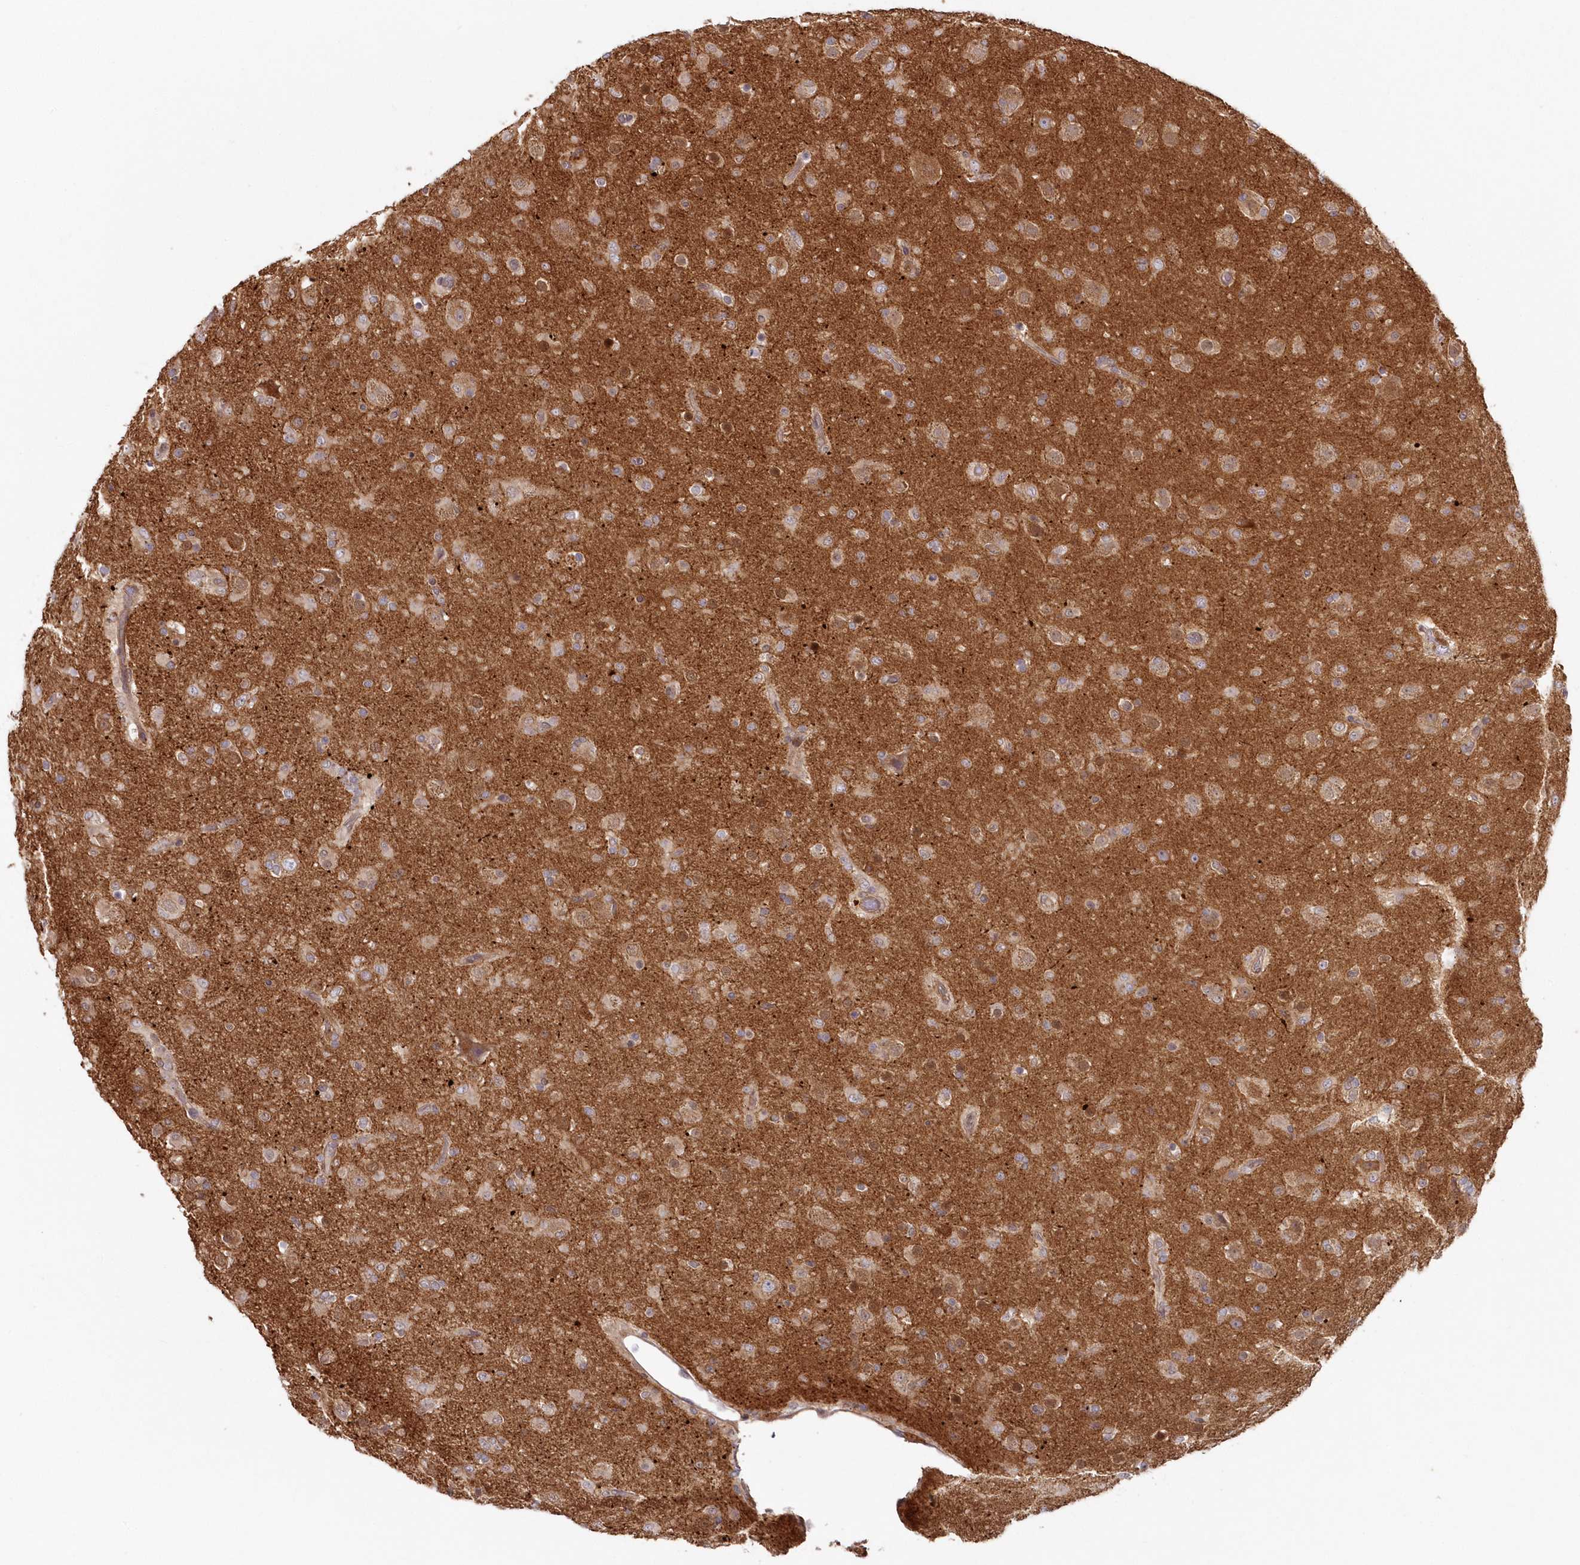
{"staining": {"intensity": "moderate", "quantity": ">75%", "location": "cytoplasmic/membranous"}, "tissue": "glioma", "cell_type": "Tumor cells", "image_type": "cancer", "snomed": [{"axis": "morphology", "description": "Glioma, malignant, Low grade"}, {"axis": "topography", "description": "Brain"}], "caption": "Protein expression analysis of low-grade glioma (malignant) exhibits moderate cytoplasmic/membranous expression in approximately >75% of tumor cells. The protein of interest is shown in brown color, while the nuclei are stained blue.", "gene": "GBE1", "patient": {"sex": "male", "age": 65}}